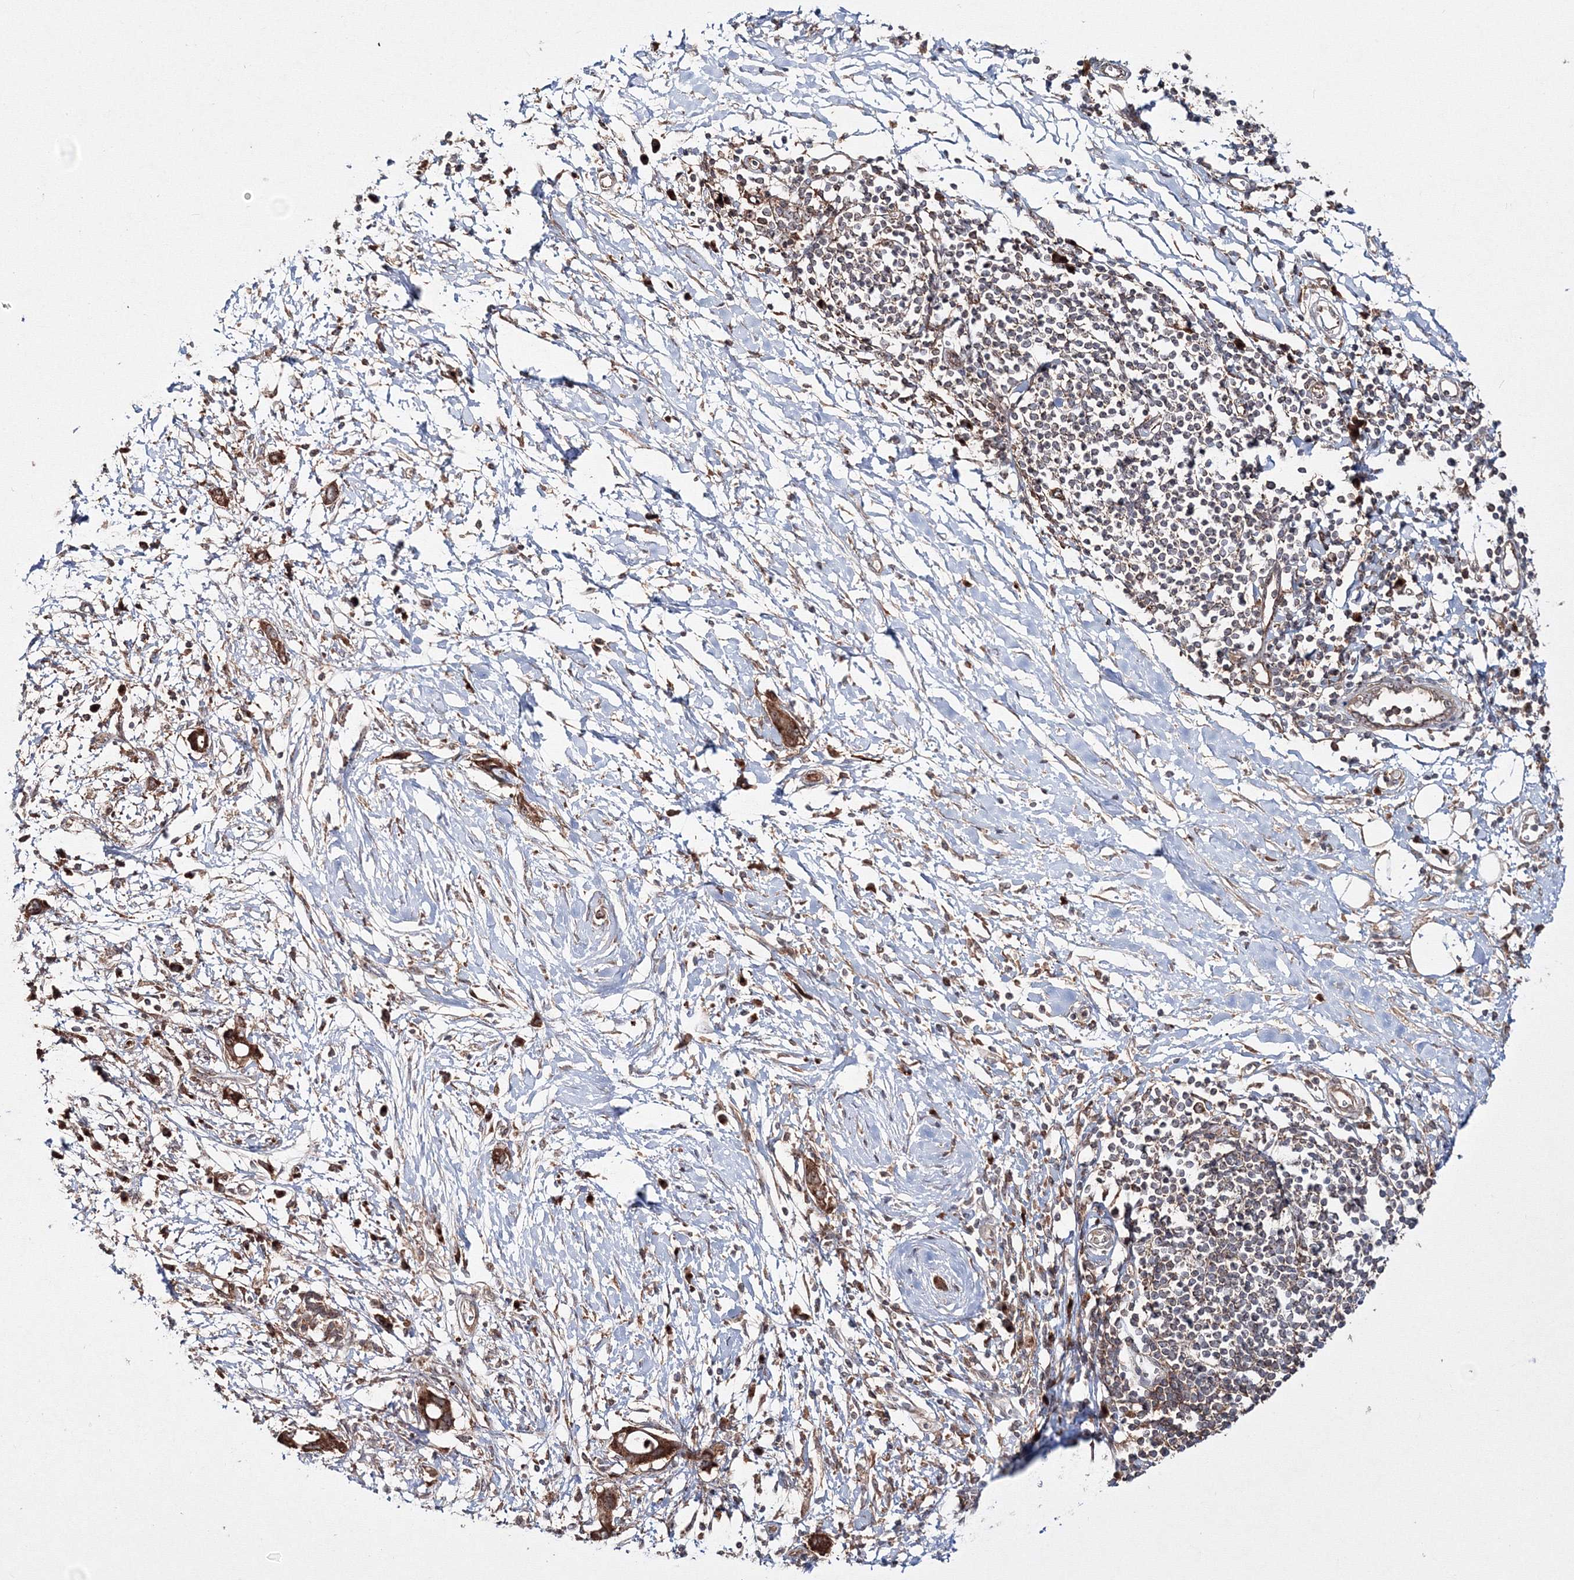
{"staining": {"intensity": "strong", "quantity": ">75%", "location": "cytoplasmic/membranous"}, "tissue": "pancreatic cancer", "cell_type": "Tumor cells", "image_type": "cancer", "snomed": [{"axis": "morphology", "description": "Normal tissue, NOS"}, {"axis": "morphology", "description": "Adenocarcinoma, NOS"}, {"axis": "topography", "description": "Pancreas"}, {"axis": "topography", "description": "Peripheral nerve tissue"}], "caption": "Protein expression analysis of adenocarcinoma (pancreatic) demonstrates strong cytoplasmic/membranous positivity in approximately >75% of tumor cells. The staining is performed using DAB (3,3'-diaminobenzidine) brown chromogen to label protein expression. The nuclei are counter-stained blue using hematoxylin.", "gene": "PEX13", "patient": {"sex": "male", "age": 59}}